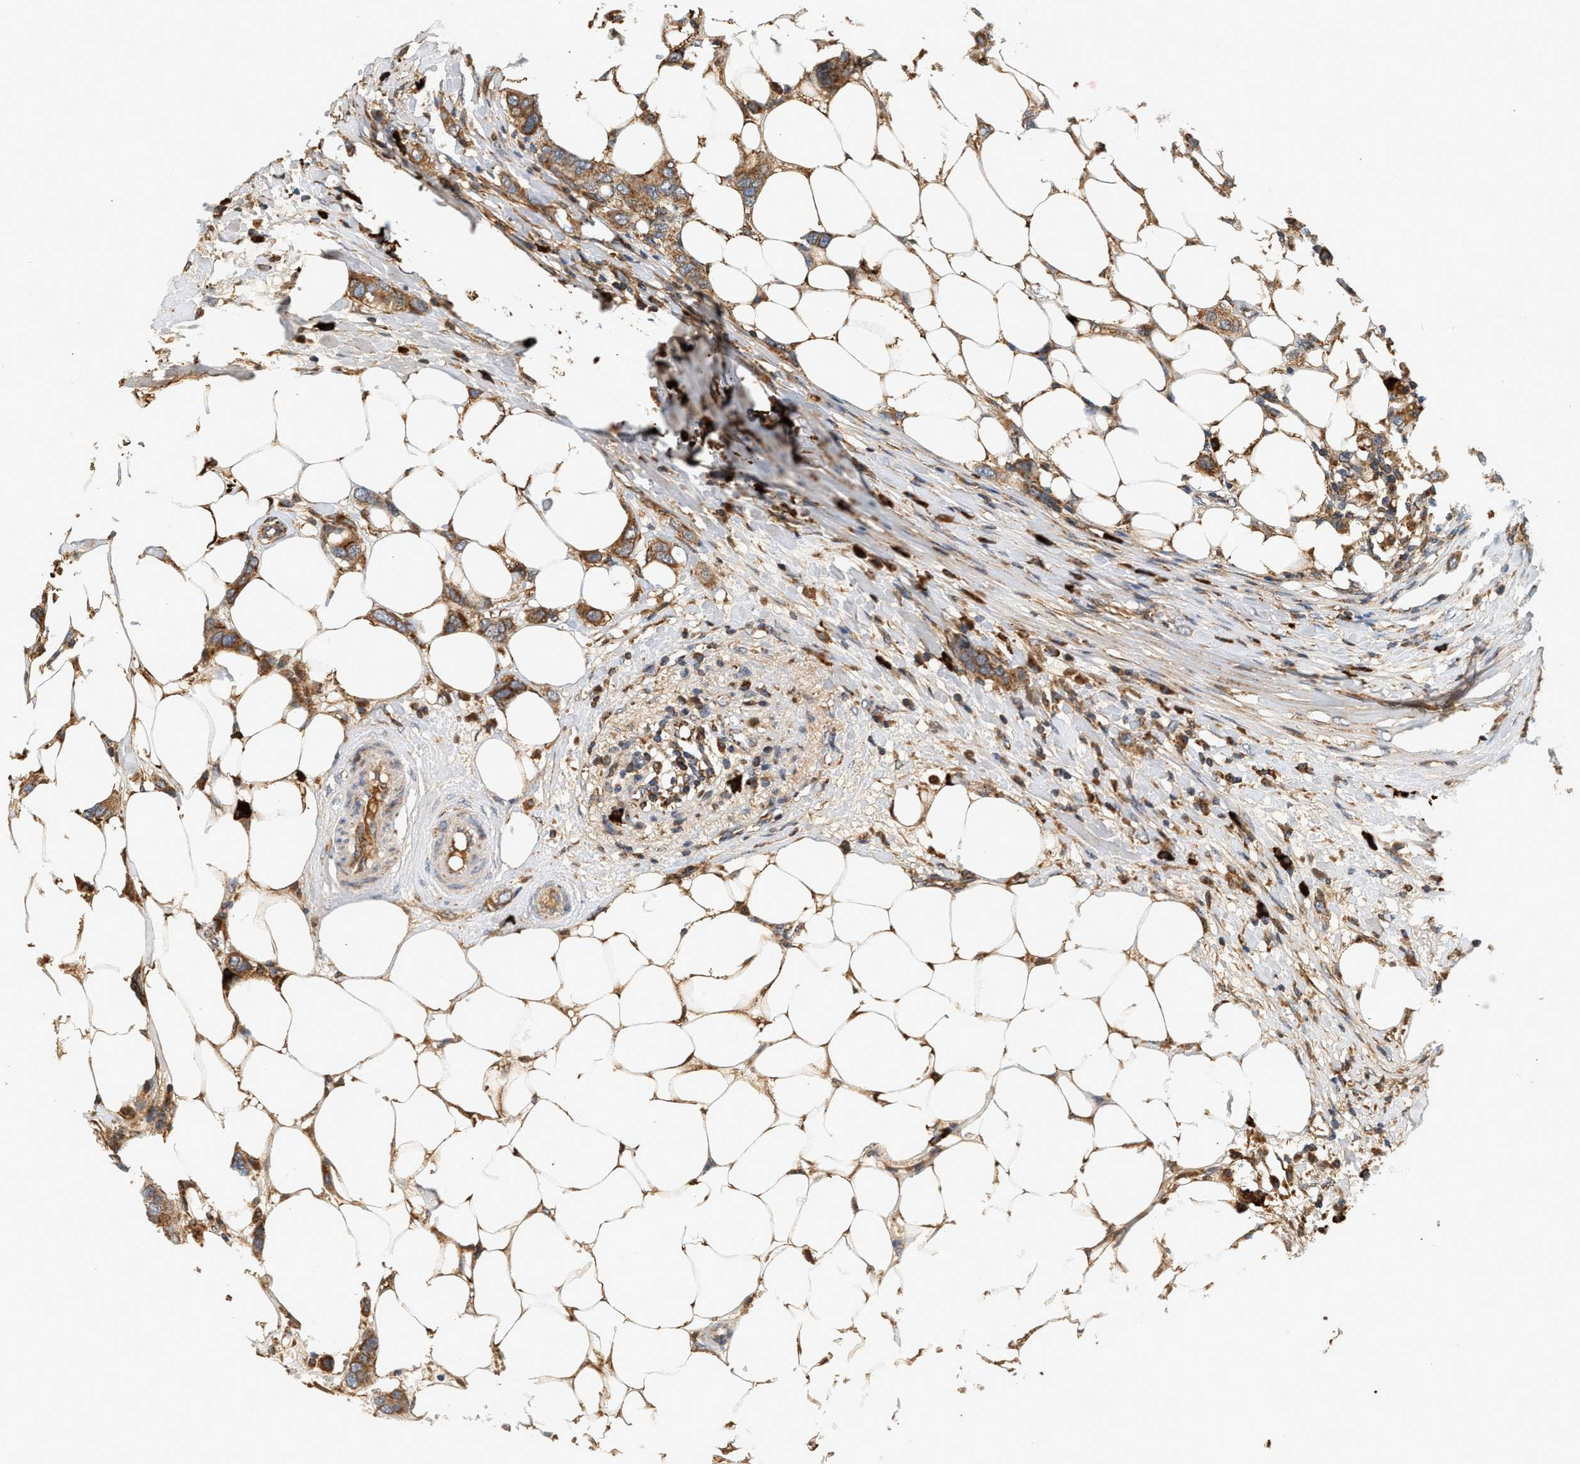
{"staining": {"intensity": "moderate", "quantity": ">75%", "location": "cytoplasmic/membranous"}, "tissue": "breast cancer", "cell_type": "Tumor cells", "image_type": "cancer", "snomed": [{"axis": "morphology", "description": "Duct carcinoma"}, {"axis": "topography", "description": "Breast"}], "caption": "High-magnification brightfield microscopy of breast intraductal carcinoma stained with DAB (3,3'-diaminobenzidine) (brown) and counterstained with hematoxylin (blue). tumor cells exhibit moderate cytoplasmic/membranous positivity is appreciated in approximately>75% of cells.", "gene": "MCU", "patient": {"sex": "female", "age": 50}}